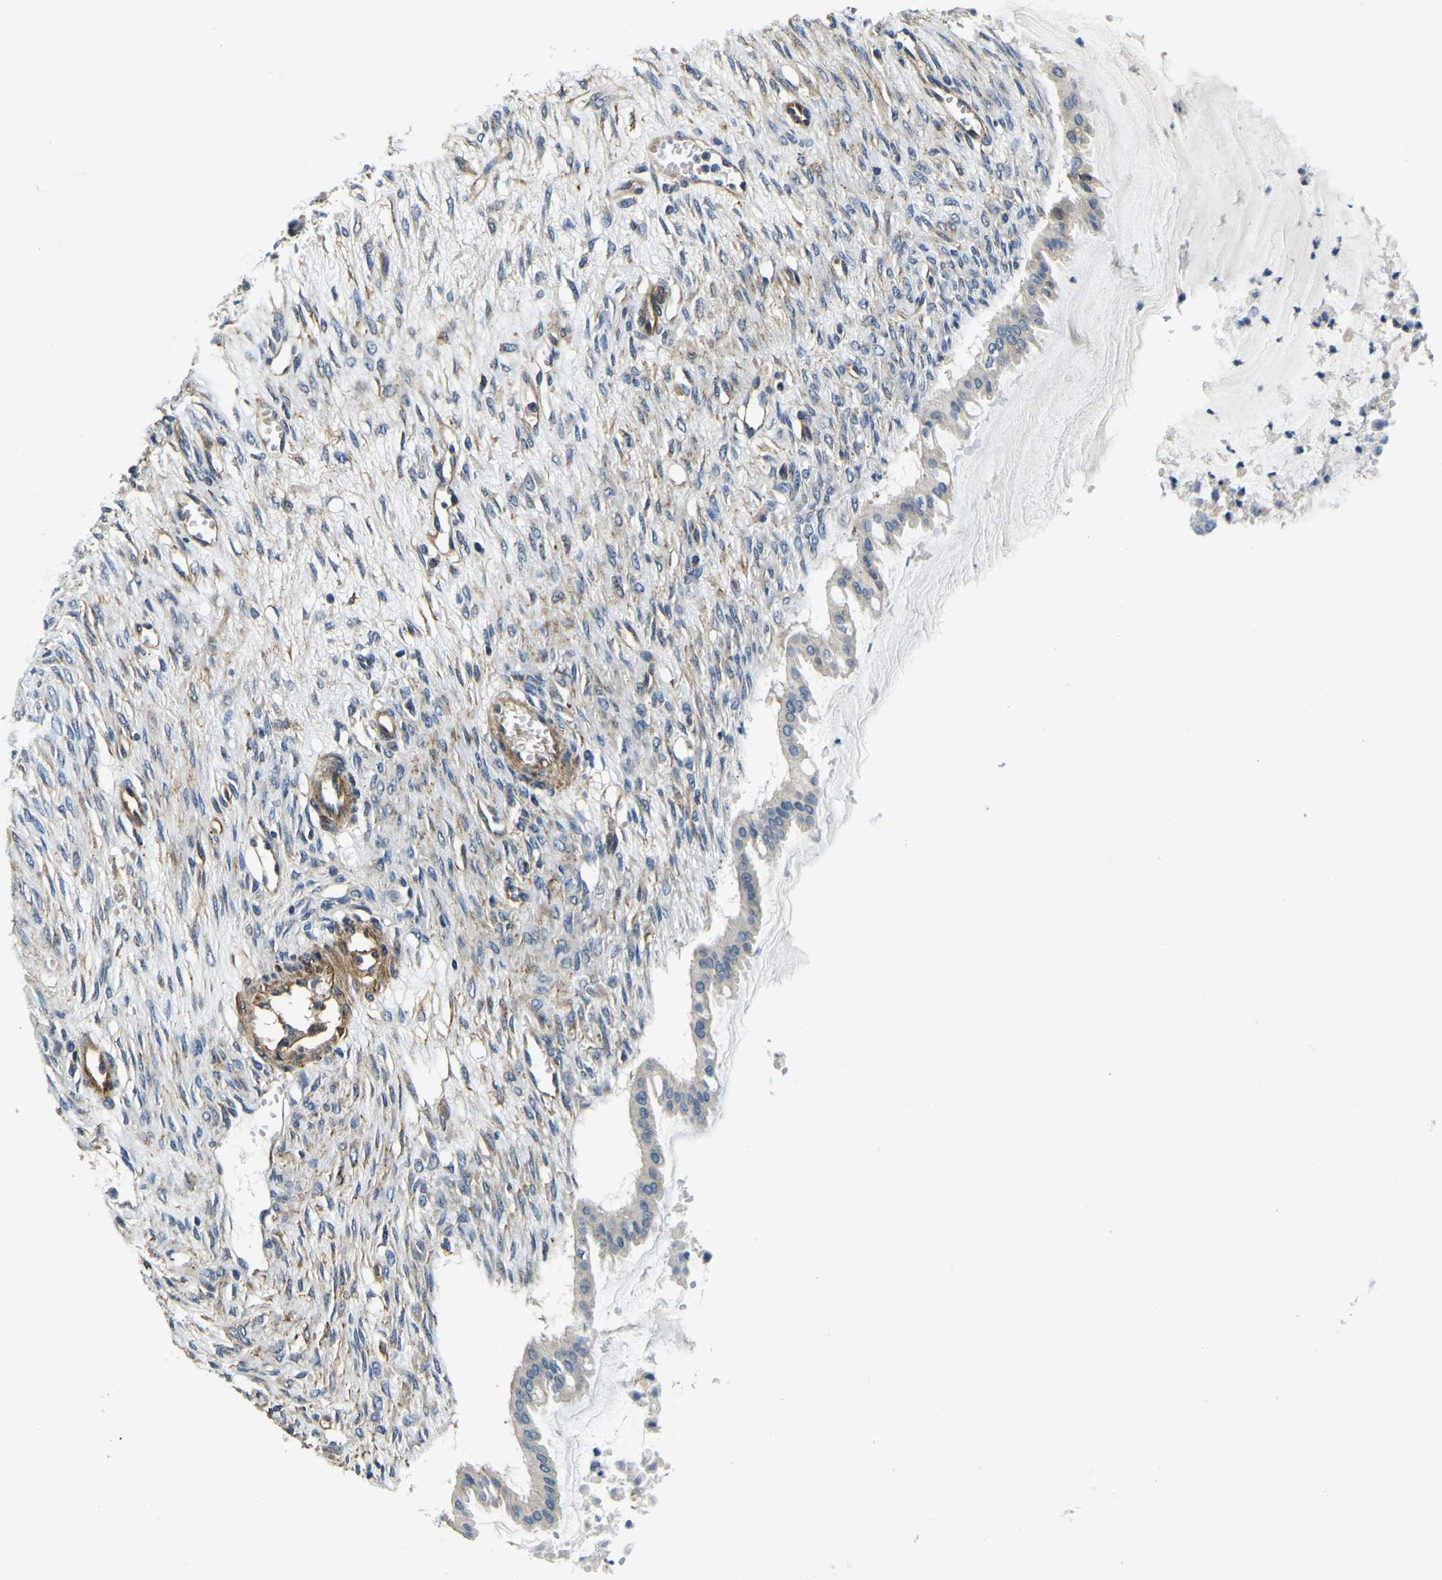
{"staining": {"intensity": "negative", "quantity": "none", "location": "none"}, "tissue": "ovarian cancer", "cell_type": "Tumor cells", "image_type": "cancer", "snomed": [{"axis": "morphology", "description": "Cystadenocarcinoma, mucinous, NOS"}, {"axis": "topography", "description": "Ovary"}], "caption": "Protein analysis of mucinous cystadenocarcinoma (ovarian) demonstrates no significant staining in tumor cells.", "gene": "RNF39", "patient": {"sex": "female", "age": 73}}